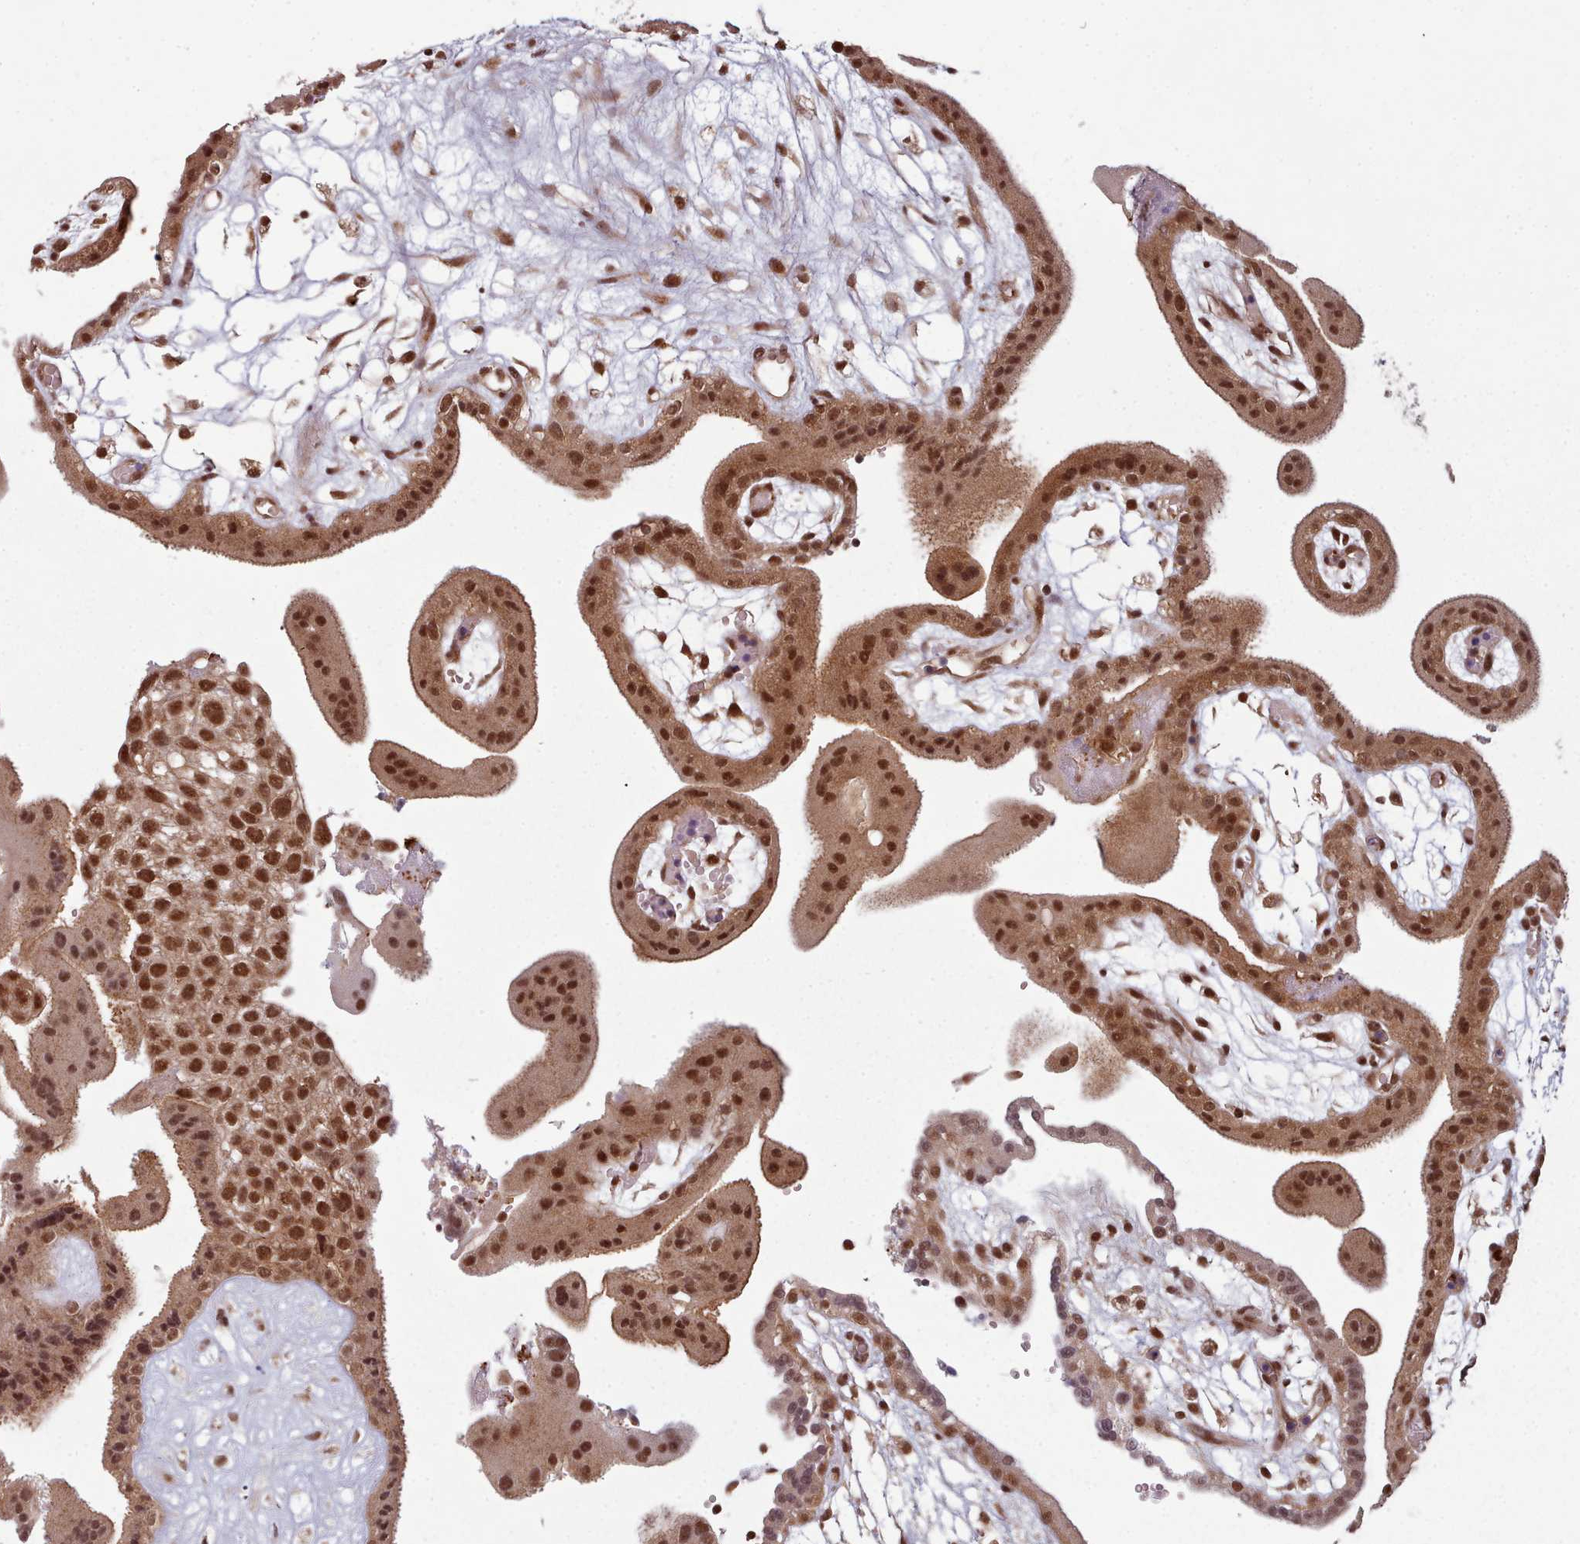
{"staining": {"intensity": "moderate", "quantity": ">75%", "location": "cytoplasmic/membranous,nuclear"}, "tissue": "placenta", "cell_type": "Decidual cells", "image_type": "normal", "snomed": [{"axis": "morphology", "description": "Normal tissue, NOS"}, {"axis": "topography", "description": "Placenta"}], "caption": "Immunohistochemical staining of unremarkable human placenta demonstrates >75% levels of moderate cytoplasmic/membranous,nuclear protein expression in about >75% of decidual cells. The protein of interest is stained brown, and the nuclei are stained in blue (DAB (3,3'-diaminobenzidine) IHC with brightfield microscopy, high magnification).", "gene": "DHX8", "patient": {"sex": "female", "age": 18}}